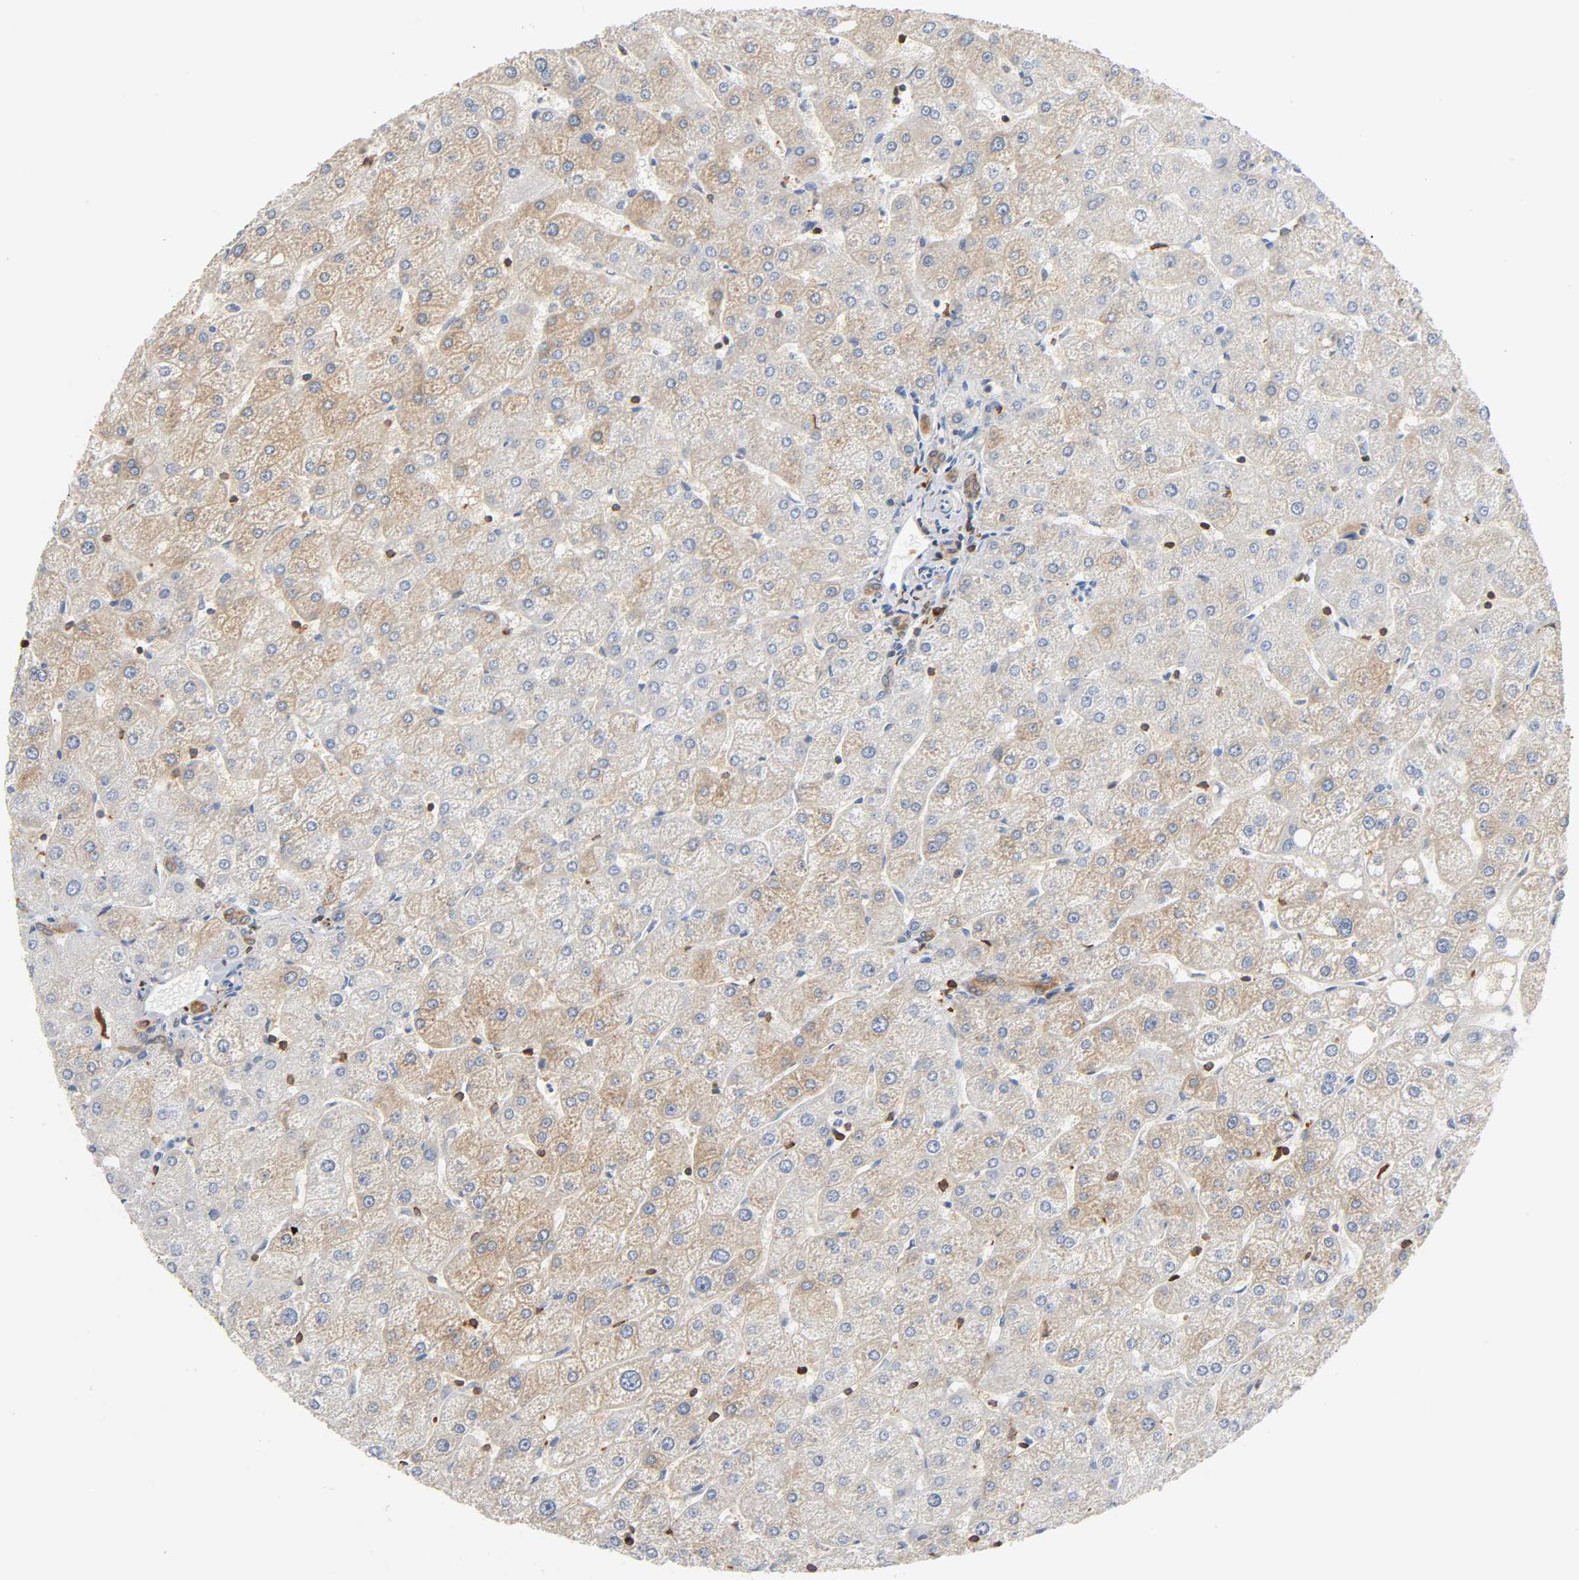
{"staining": {"intensity": "moderate", "quantity": ">75%", "location": "cytoplasmic/membranous"}, "tissue": "liver", "cell_type": "Cholangiocytes", "image_type": "normal", "snomed": [{"axis": "morphology", "description": "Normal tissue, NOS"}, {"axis": "topography", "description": "Liver"}], "caption": "Human liver stained with a protein marker exhibits moderate staining in cholangiocytes.", "gene": "BIN1", "patient": {"sex": "male", "age": 67}}